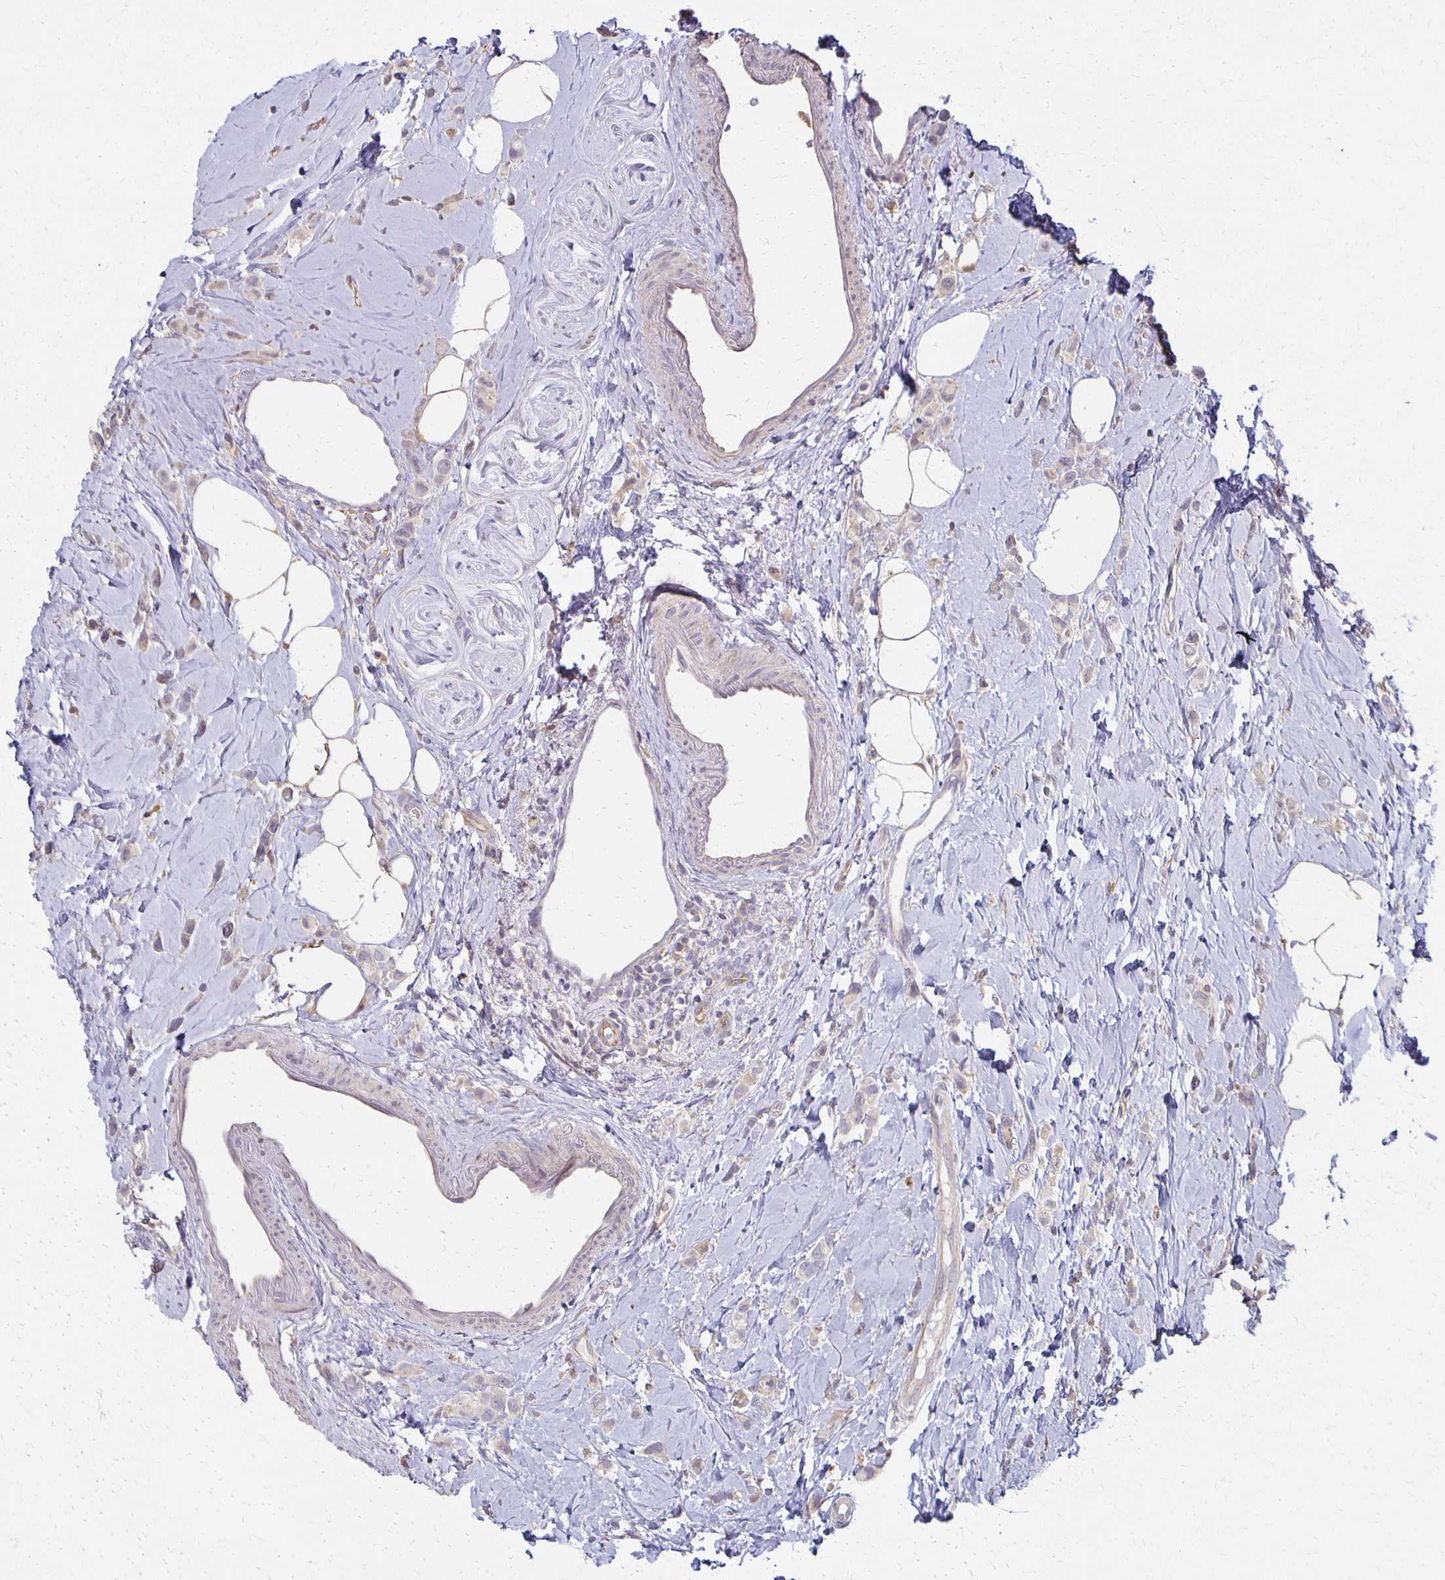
{"staining": {"intensity": "weak", "quantity": "25%-75%", "location": "cytoplasmic/membranous"}, "tissue": "breast cancer", "cell_type": "Tumor cells", "image_type": "cancer", "snomed": [{"axis": "morphology", "description": "Lobular carcinoma"}, {"axis": "topography", "description": "Breast"}], "caption": "Breast cancer (lobular carcinoma) stained with DAB IHC demonstrates low levels of weak cytoplasmic/membranous staining in about 25%-75% of tumor cells.", "gene": "GPX4", "patient": {"sex": "female", "age": 66}}